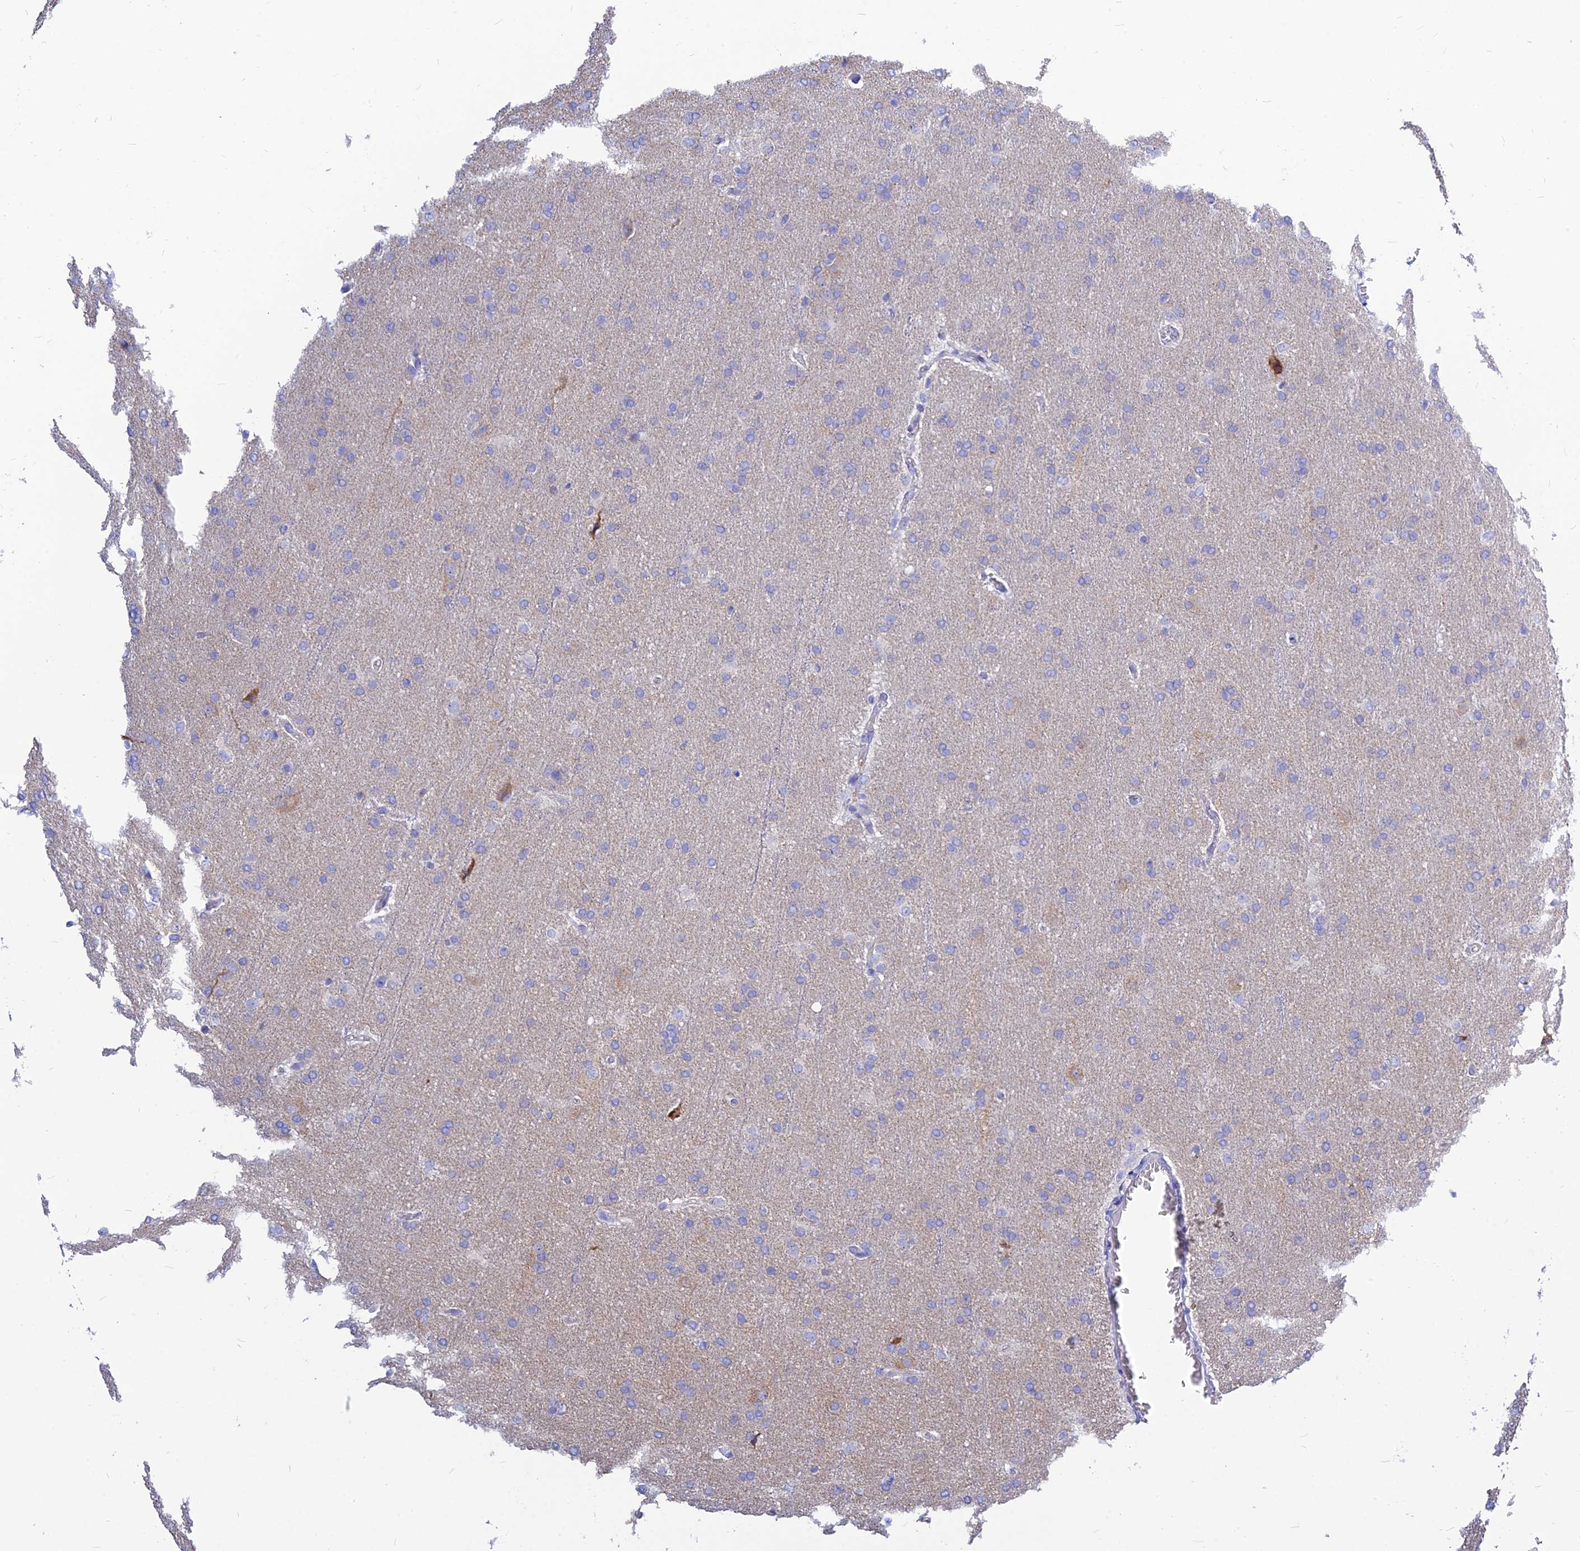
{"staining": {"intensity": "negative", "quantity": "none", "location": "none"}, "tissue": "glioma", "cell_type": "Tumor cells", "image_type": "cancer", "snomed": [{"axis": "morphology", "description": "Glioma, malignant, Low grade"}, {"axis": "topography", "description": "Brain"}], "caption": "Human low-grade glioma (malignant) stained for a protein using IHC reveals no expression in tumor cells.", "gene": "CNOT6", "patient": {"sex": "female", "age": 32}}